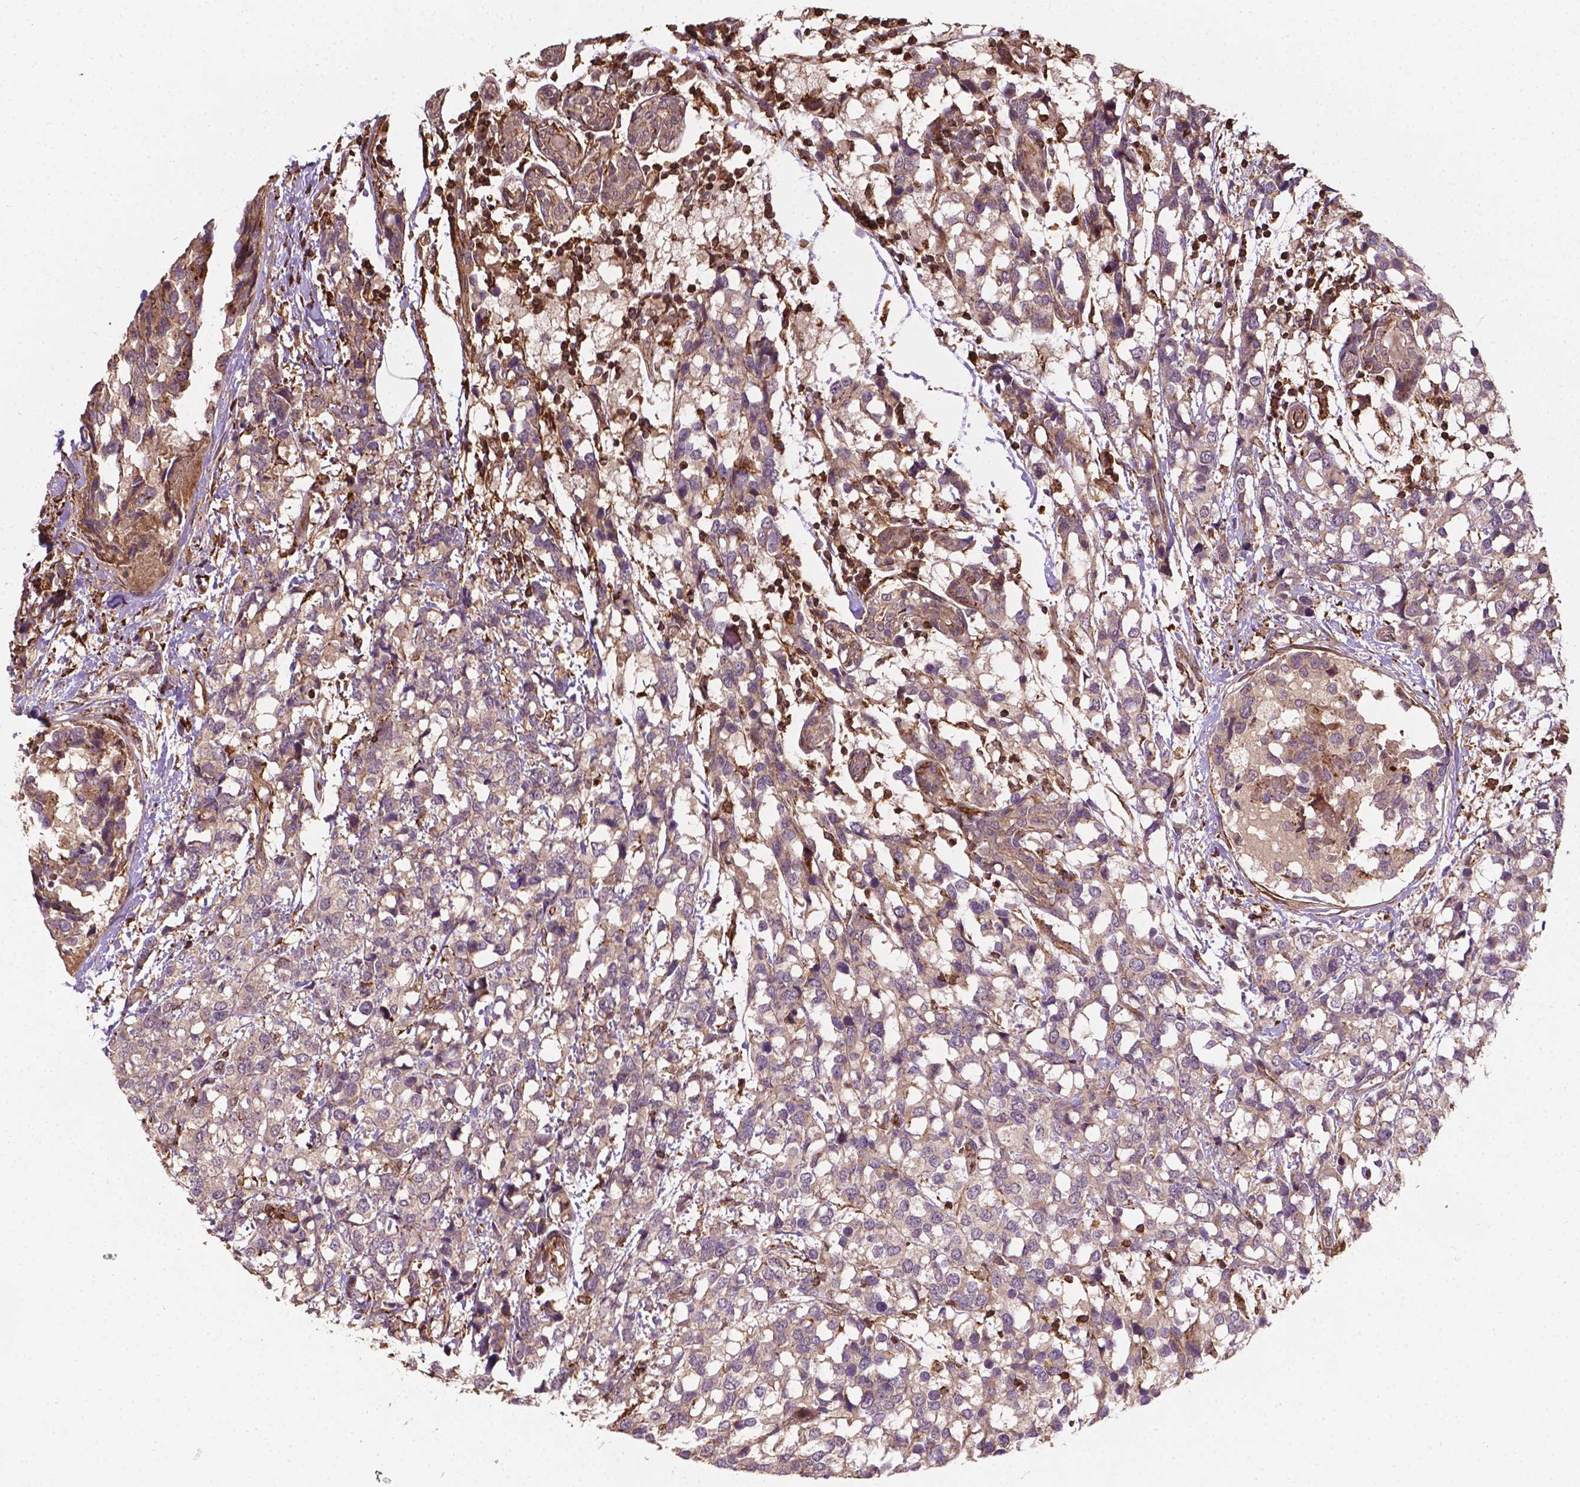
{"staining": {"intensity": "negative", "quantity": "none", "location": "none"}, "tissue": "breast cancer", "cell_type": "Tumor cells", "image_type": "cancer", "snomed": [{"axis": "morphology", "description": "Lobular carcinoma"}, {"axis": "topography", "description": "Breast"}], "caption": "High magnification brightfield microscopy of lobular carcinoma (breast) stained with DAB (brown) and counterstained with hematoxylin (blue): tumor cells show no significant expression.", "gene": "ZMYND19", "patient": {"sex": "female", "age": 59}}